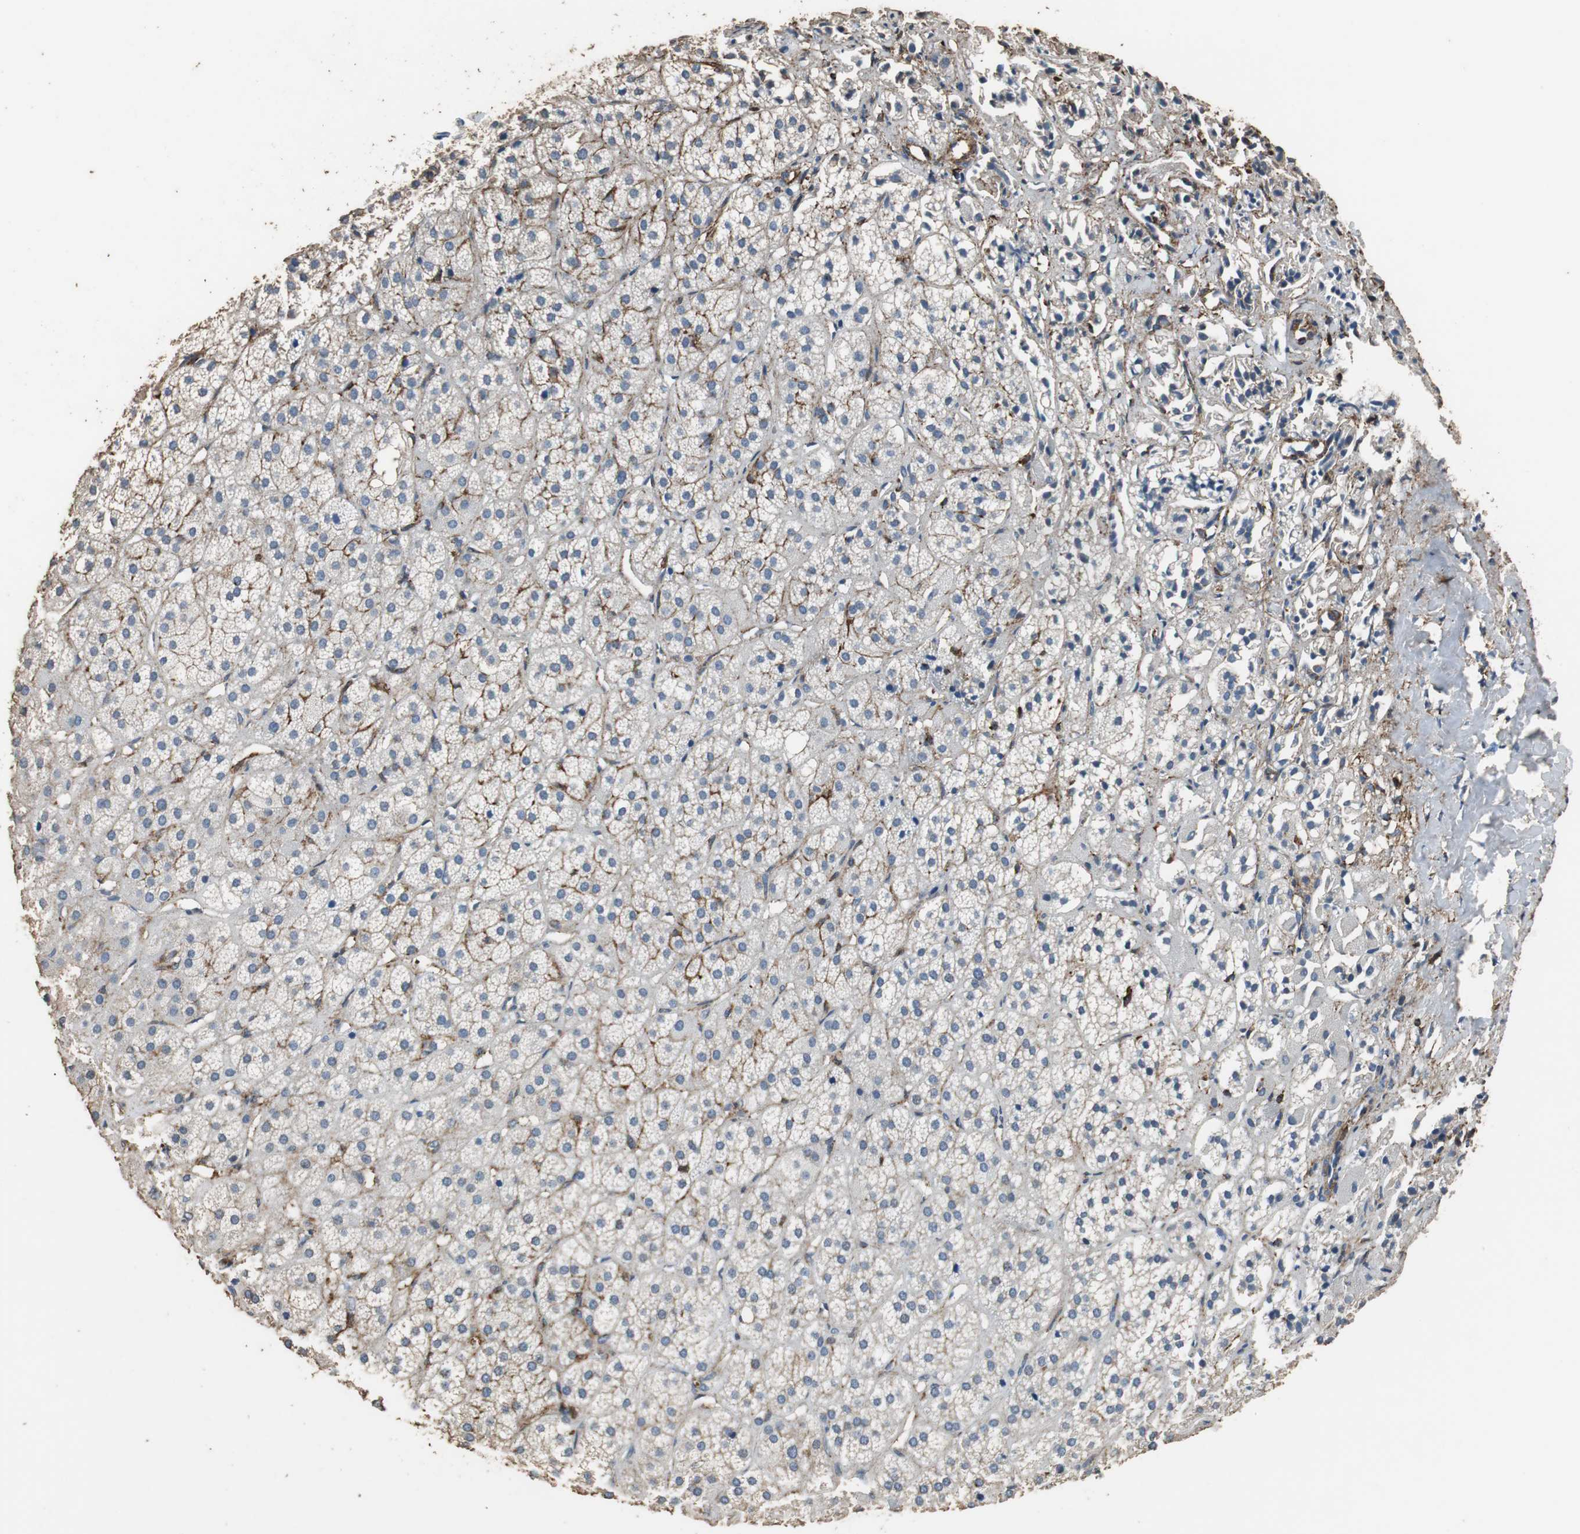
{"staining": {"intensity": "moderate", "quantity": ">75%", "location": "cytoplasmic/membranous"}, "tissue": "adrenal gland", "cell_type": "Glandular cells", "image_type": "normal", "snomed": [{"axis": "morphology", "description": "Normal tissue, NOS"}, {"axis": "topography", "description": "Adrenal gland"}], "caption": "Adrenal gland stained for a protein (brown) displays moderate cytoplasmic/membranous positive staining in about >75% of glandular cells.", "gene": "PRKRA", "patient": {"sex": "female", "age": 71}}